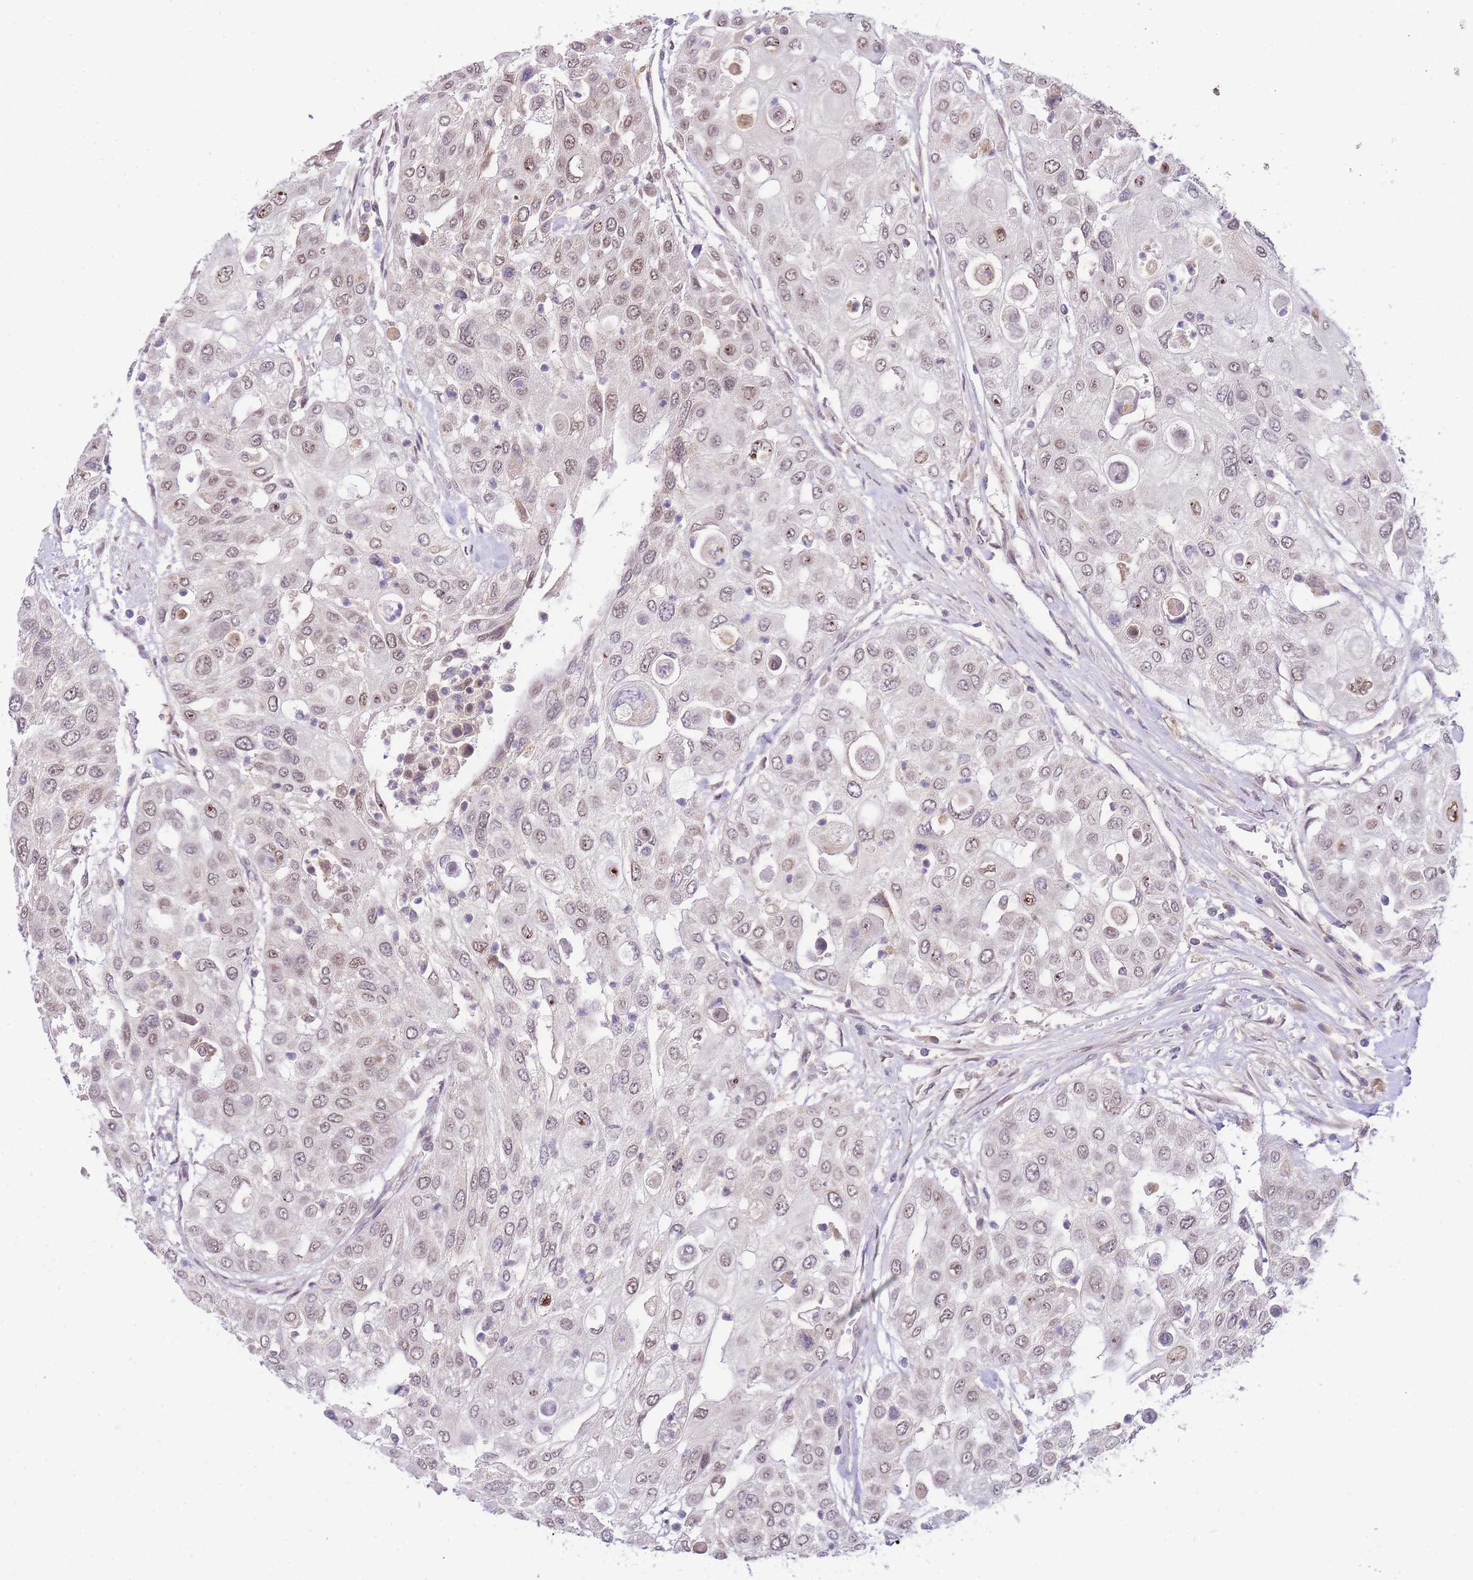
{"staining": {"intensity": "weak", "quantity": ">75%", "location": "nuclear"}, "tissue": "urothelial cancer", "cell_type": "Tumor cells", "image_type": "cancer", "snomed": [{"axis": "morphology", "description": "Urothelial carcinoma, High grade"}, {"axis": "topography", "description": "Urinary bladder"}], "caption": "Human urothelial cancer stained for a protein (brown) shows weak nuclear positive expression in approximately >75% of tumor cells.", "gene": "PUS10", "patient": {"sex": "female", "age": 79}}